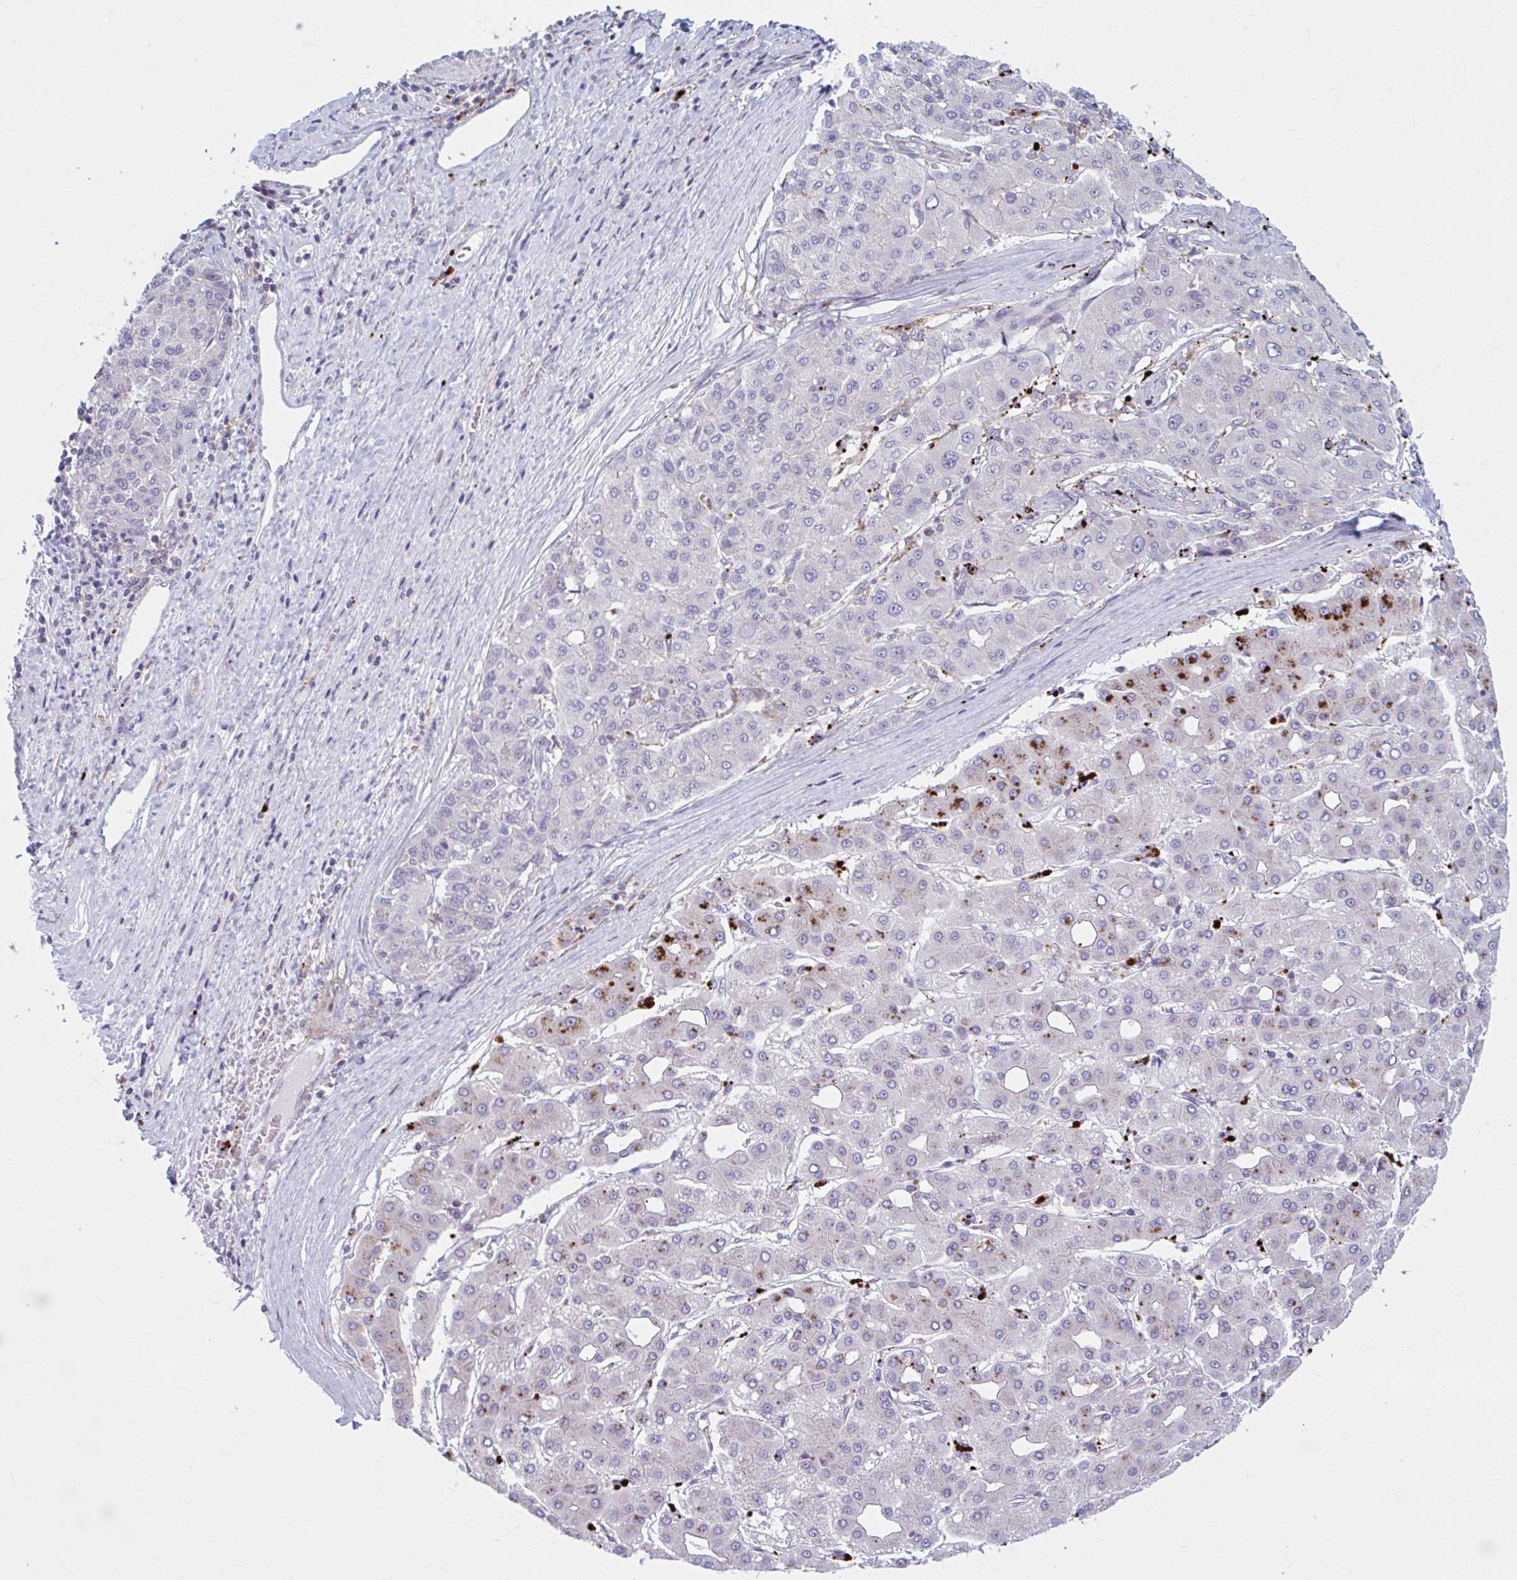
{"staining": {"intensity": "strong", "quantity": "<25%", "location": "cytoplasmic/membranous"}, "tissue": "liver cancer", "cell_type": "Tumor cells", "image_type": "cancer", "snomed": [{"axis": "morphology", "description": "Carcinoma, Hepatocellular, NOS"}, {"axis": "topography", "description": "Liver"}], "caption": "Strong cytoplasmic/membranous positivity for a protein is identified in about <25% of tumor cells of liver hepatocellular carcinoma using immunohistochemistry (IHC).", "gene": "ADAT3", "patient": {"sex": "male", "age": 65}}